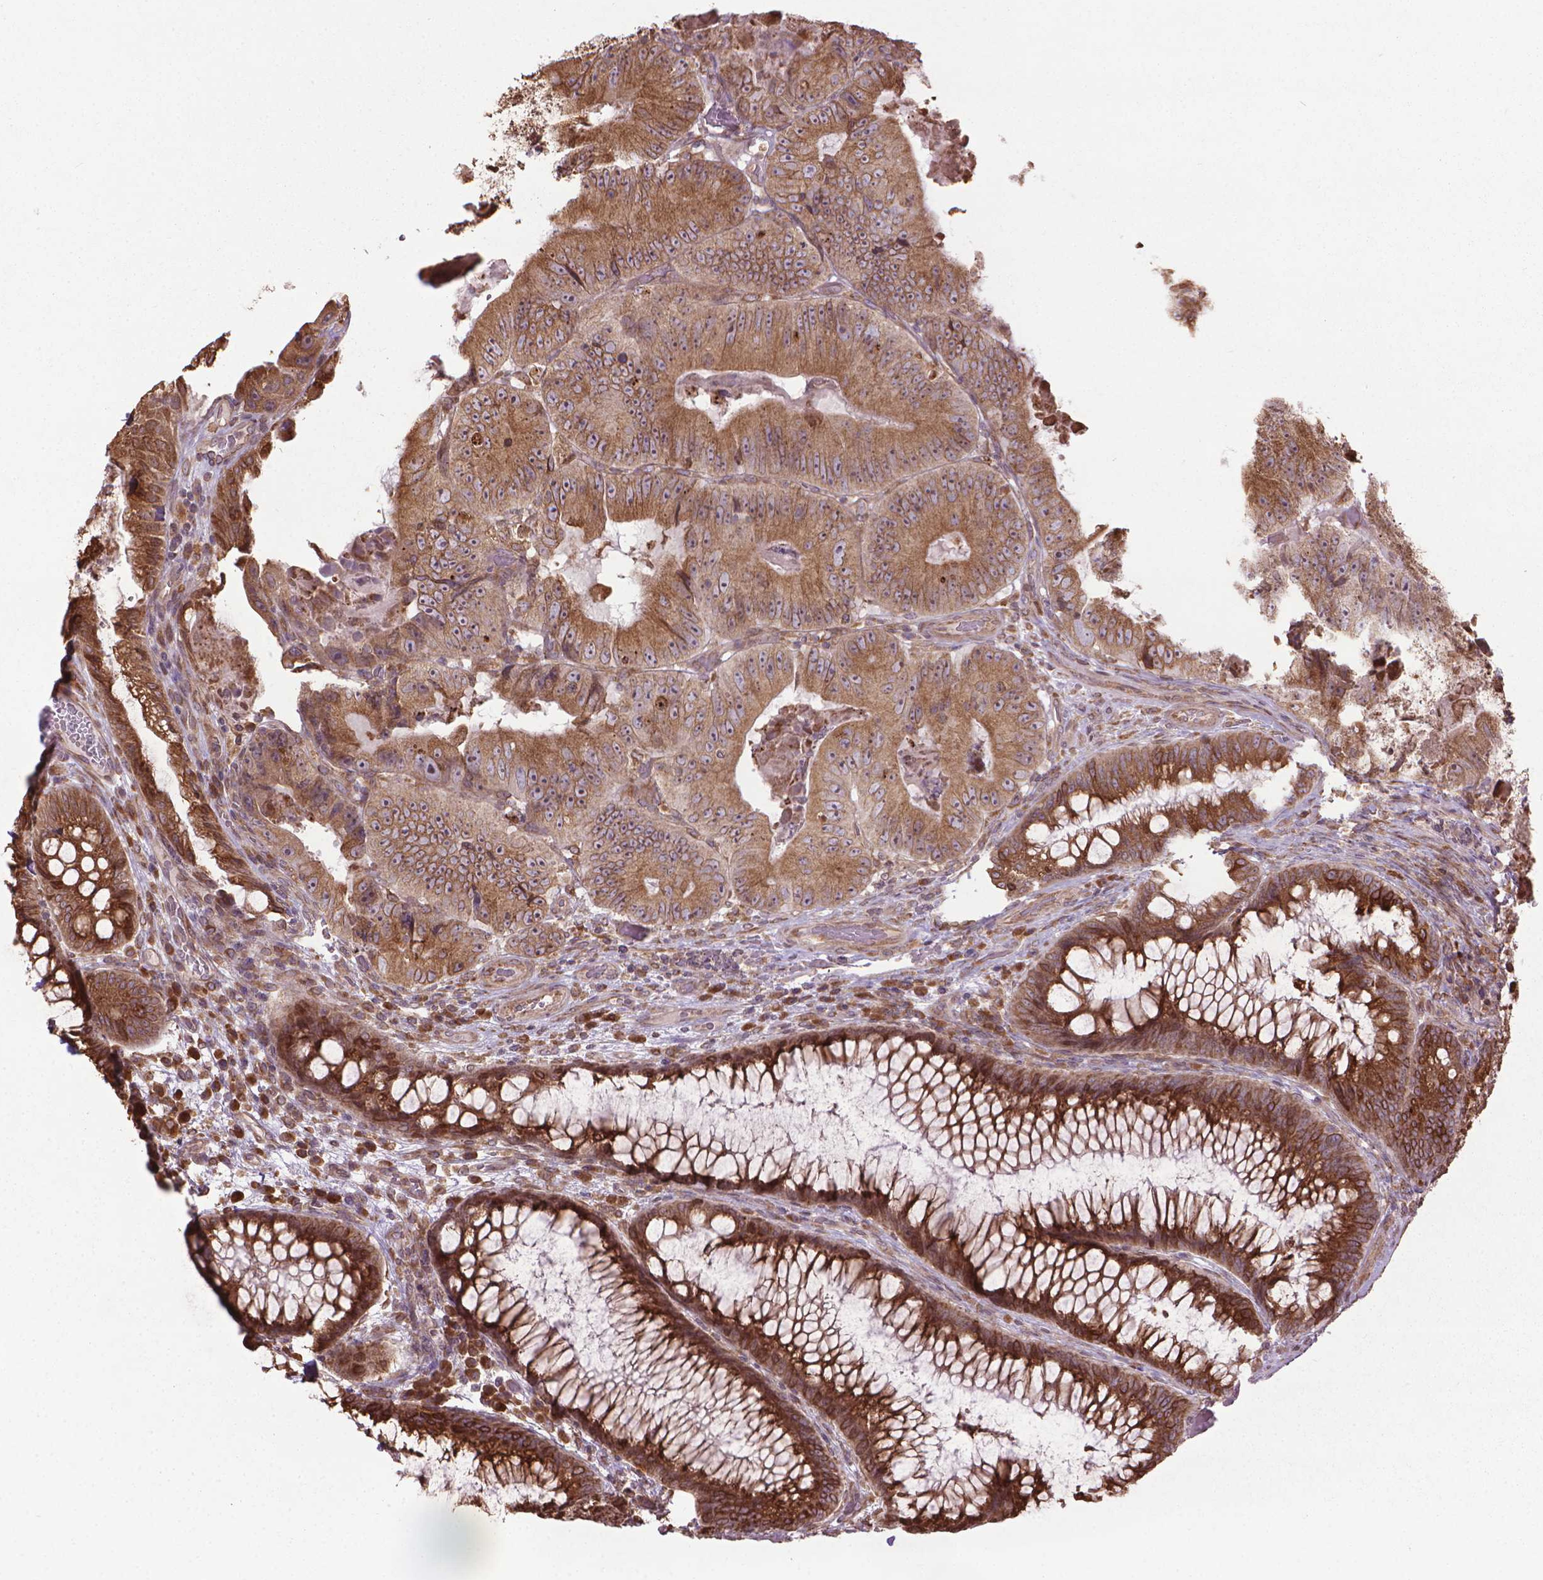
{"staining": {"intensity": "moderate", "quantity": ">75%", "location": "cytoplasmic/membranous"}, "tissue": "colorectal cancer", "cell_type": "Tumor cells", "image_type": "cancer", "snomed": [{"axis": "morphology", "description": "Adenocarcinoma, NOS"}, {"axis": "topography", "description": "Colon"}], "caption": "An immunohistochemistry (IHC) histopathology image of neoplastic tissue is shown. Protein staining in brown labels moderate cytoplasmic/membranous positivity in colorectal cancer within tumor cells.", "gene": "GAS1", "patient": {"sex": "female", "age": 86}}